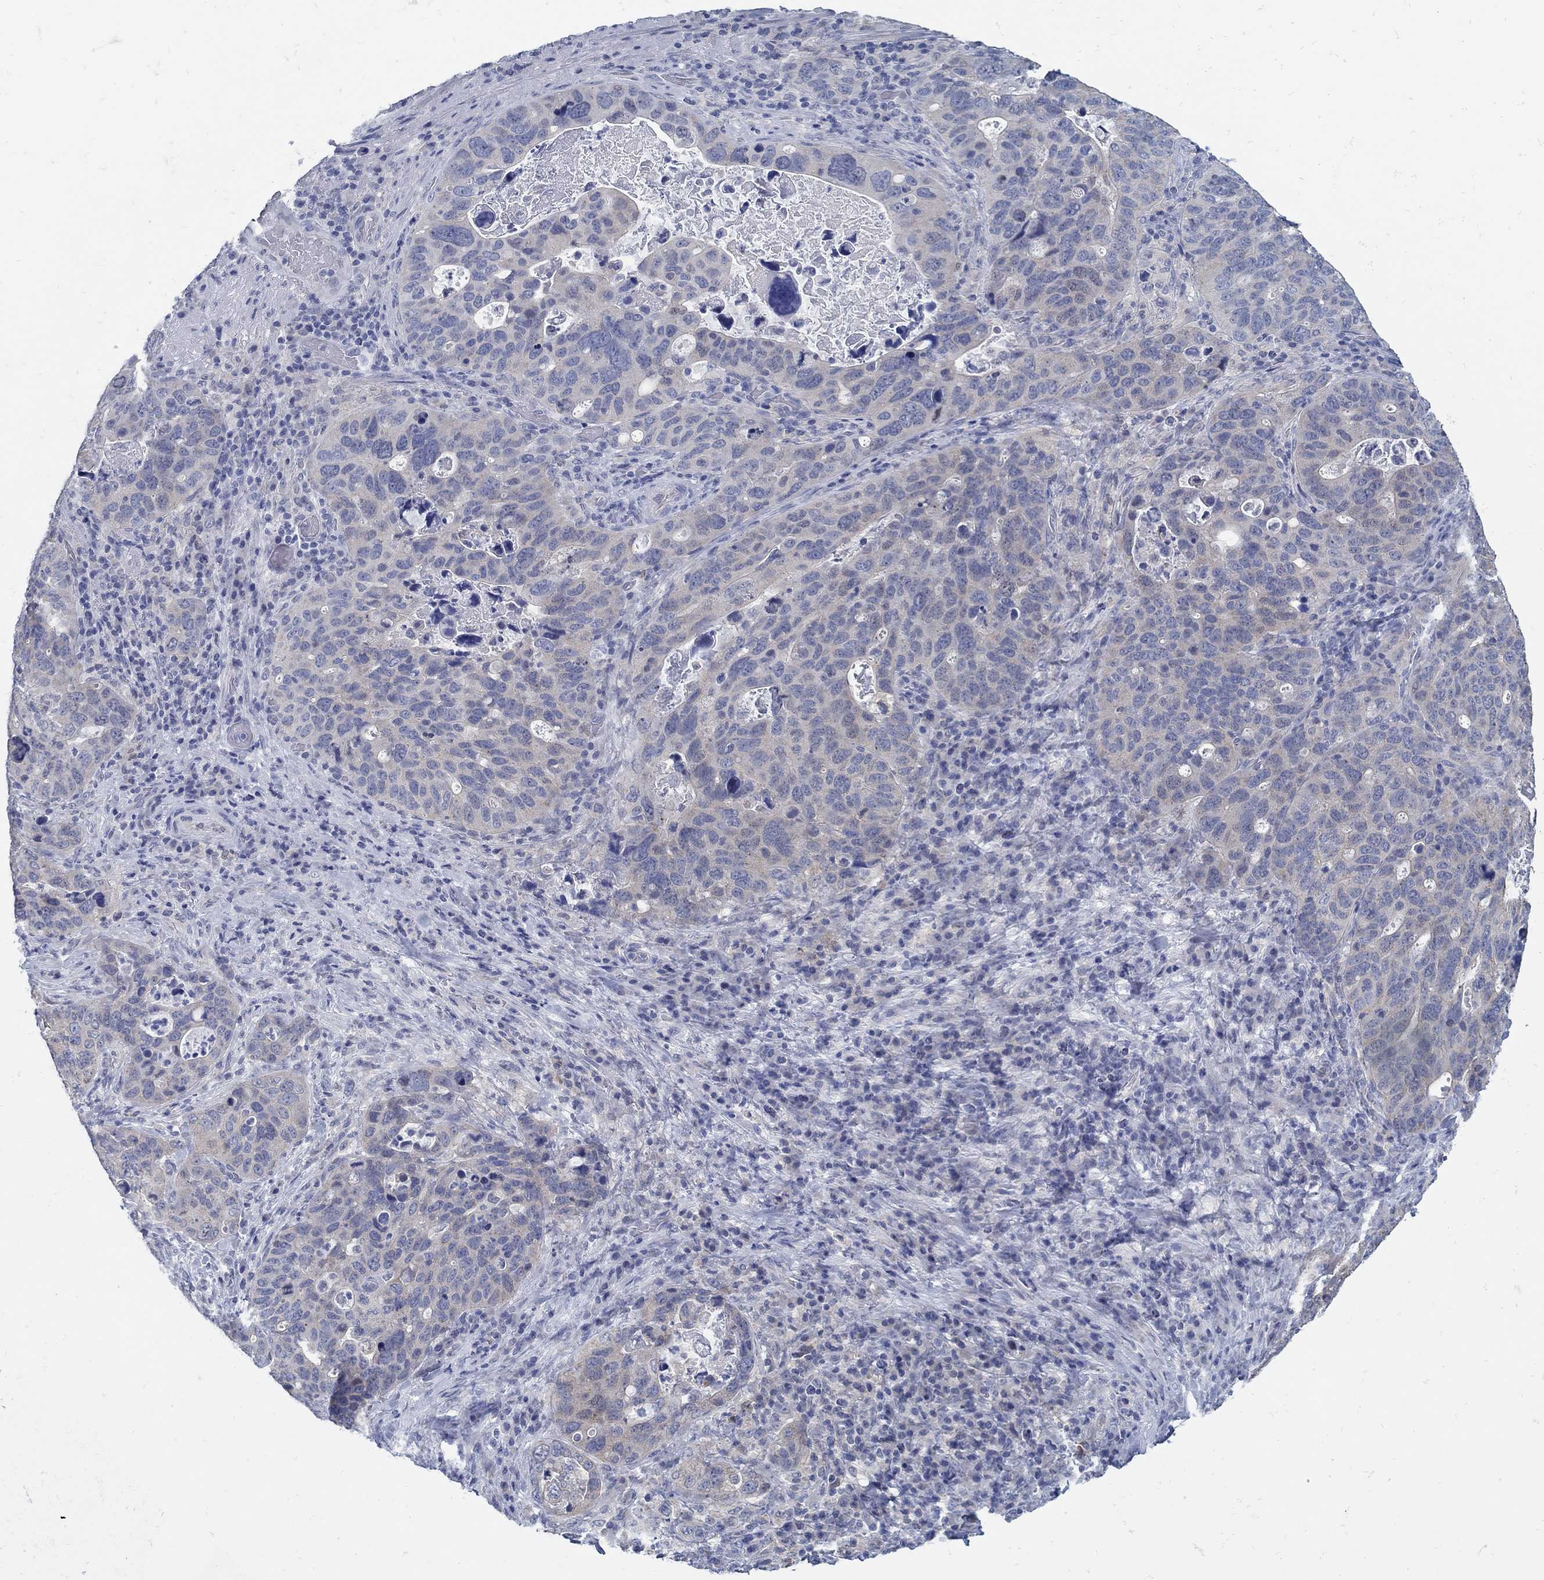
{"staining": {"intensity": "negative", "quantity": "none", "location": "none"}, "tissue": "stomach cancer", "cell_type": "Tumor cells", "image_type": "cancer", "snomed": [{"axis": "morphology", "description": "Adenocarcinoma, NOS"}, {"axis": "topography", "description": "Stomach"}], "caption": "Protein analysis of stomach cancer displays no significant expression in tumor cells.", "gene": "ZFAND4", "patient": {"sex": "male", "age": 54}}